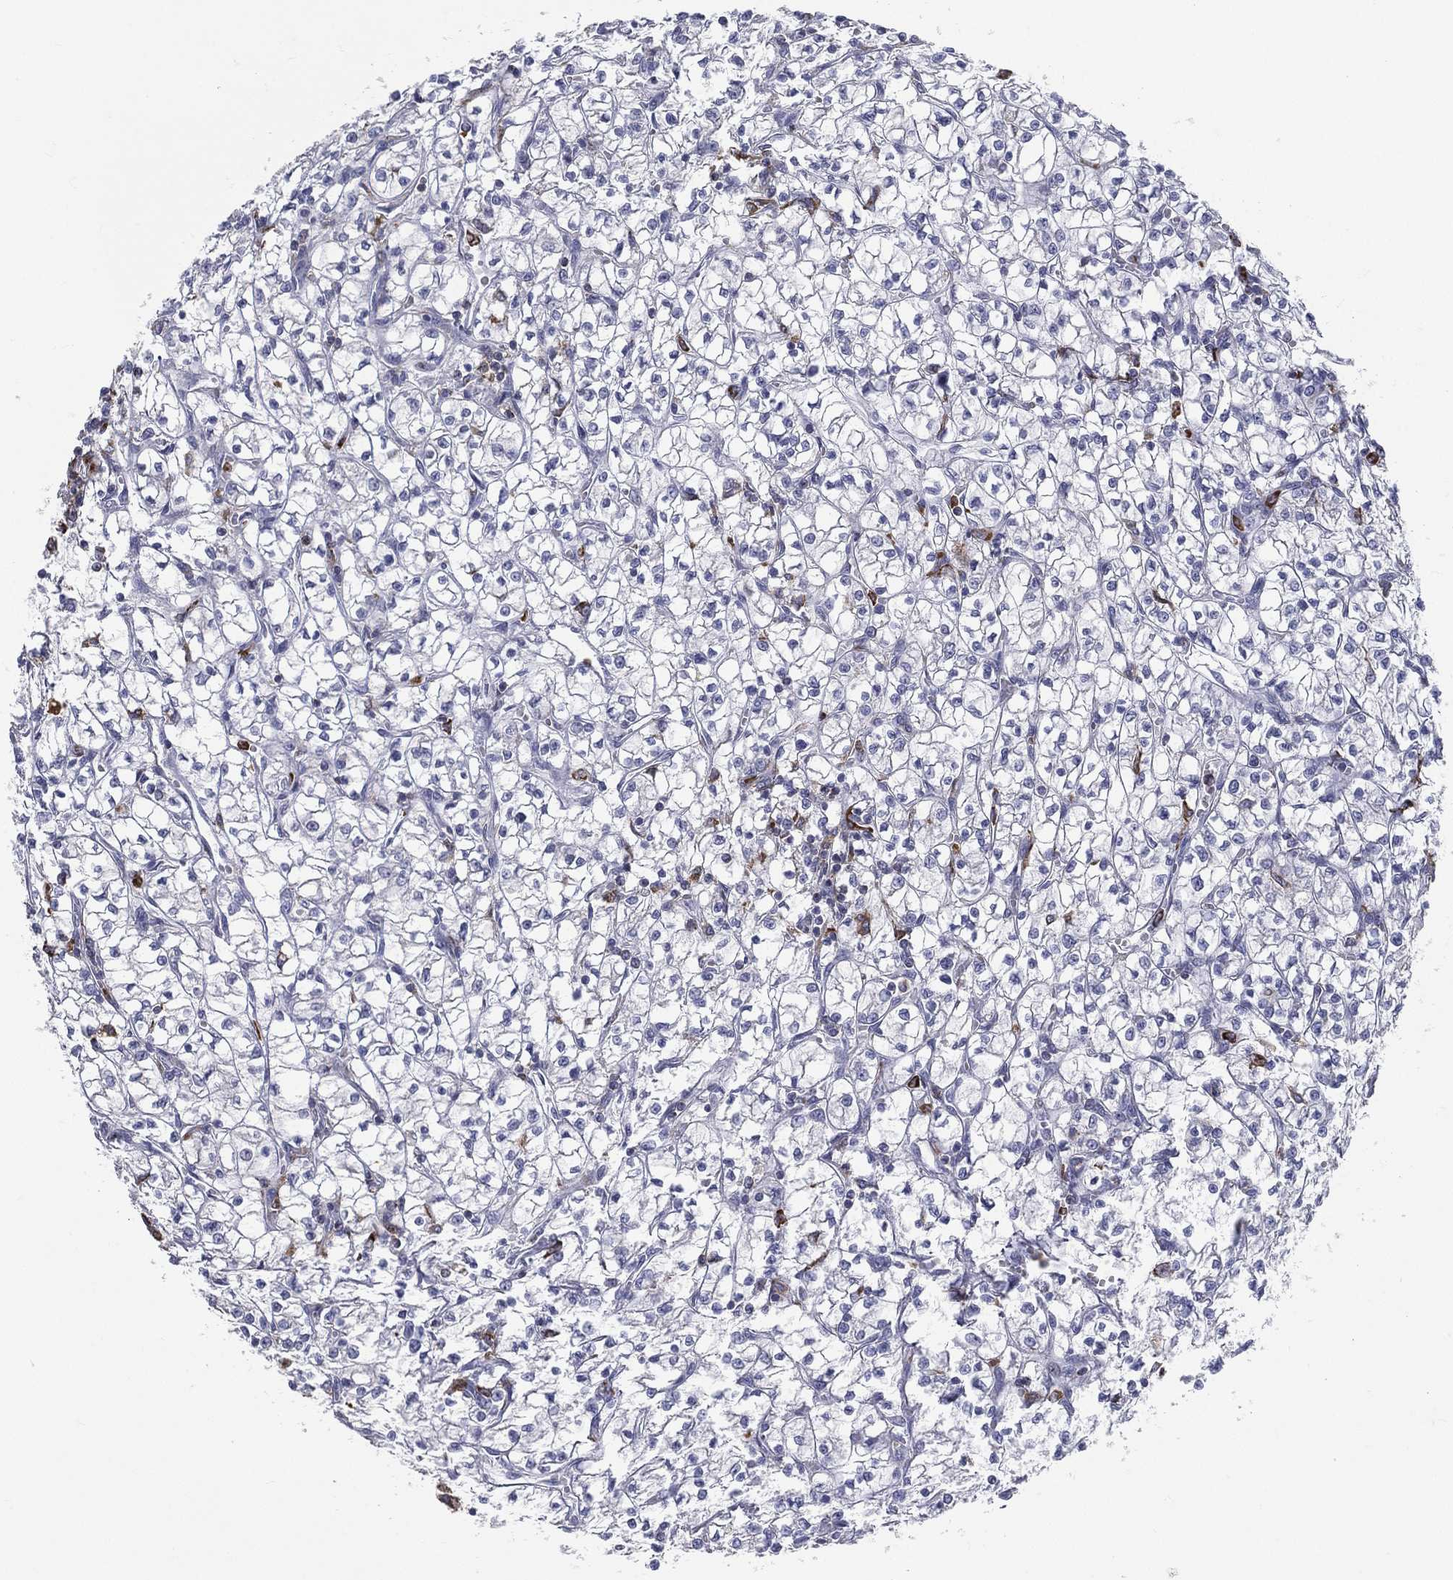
{"staining": {"intensity": "negative", "quantity": "none", "location": "none"}, "tissue": "renal cancer", "cell_type": "Tumor cells", "image_type": "cancer", "snomed": [{"axis": "morphology", "description": "Adenocarcinoma, NOS"}, {"axis": "topography", "description": "Kidney"}], "caption": "Immunohistochemistry (IHC) of human adenocarcinoma (renal) reveals no expression in tumor cells. (DAB immunohistochemistry (IHC) with hematoxylin counter stain).", "gene": "EVI2B", "patient": {"sex": "female", "age": 64}}